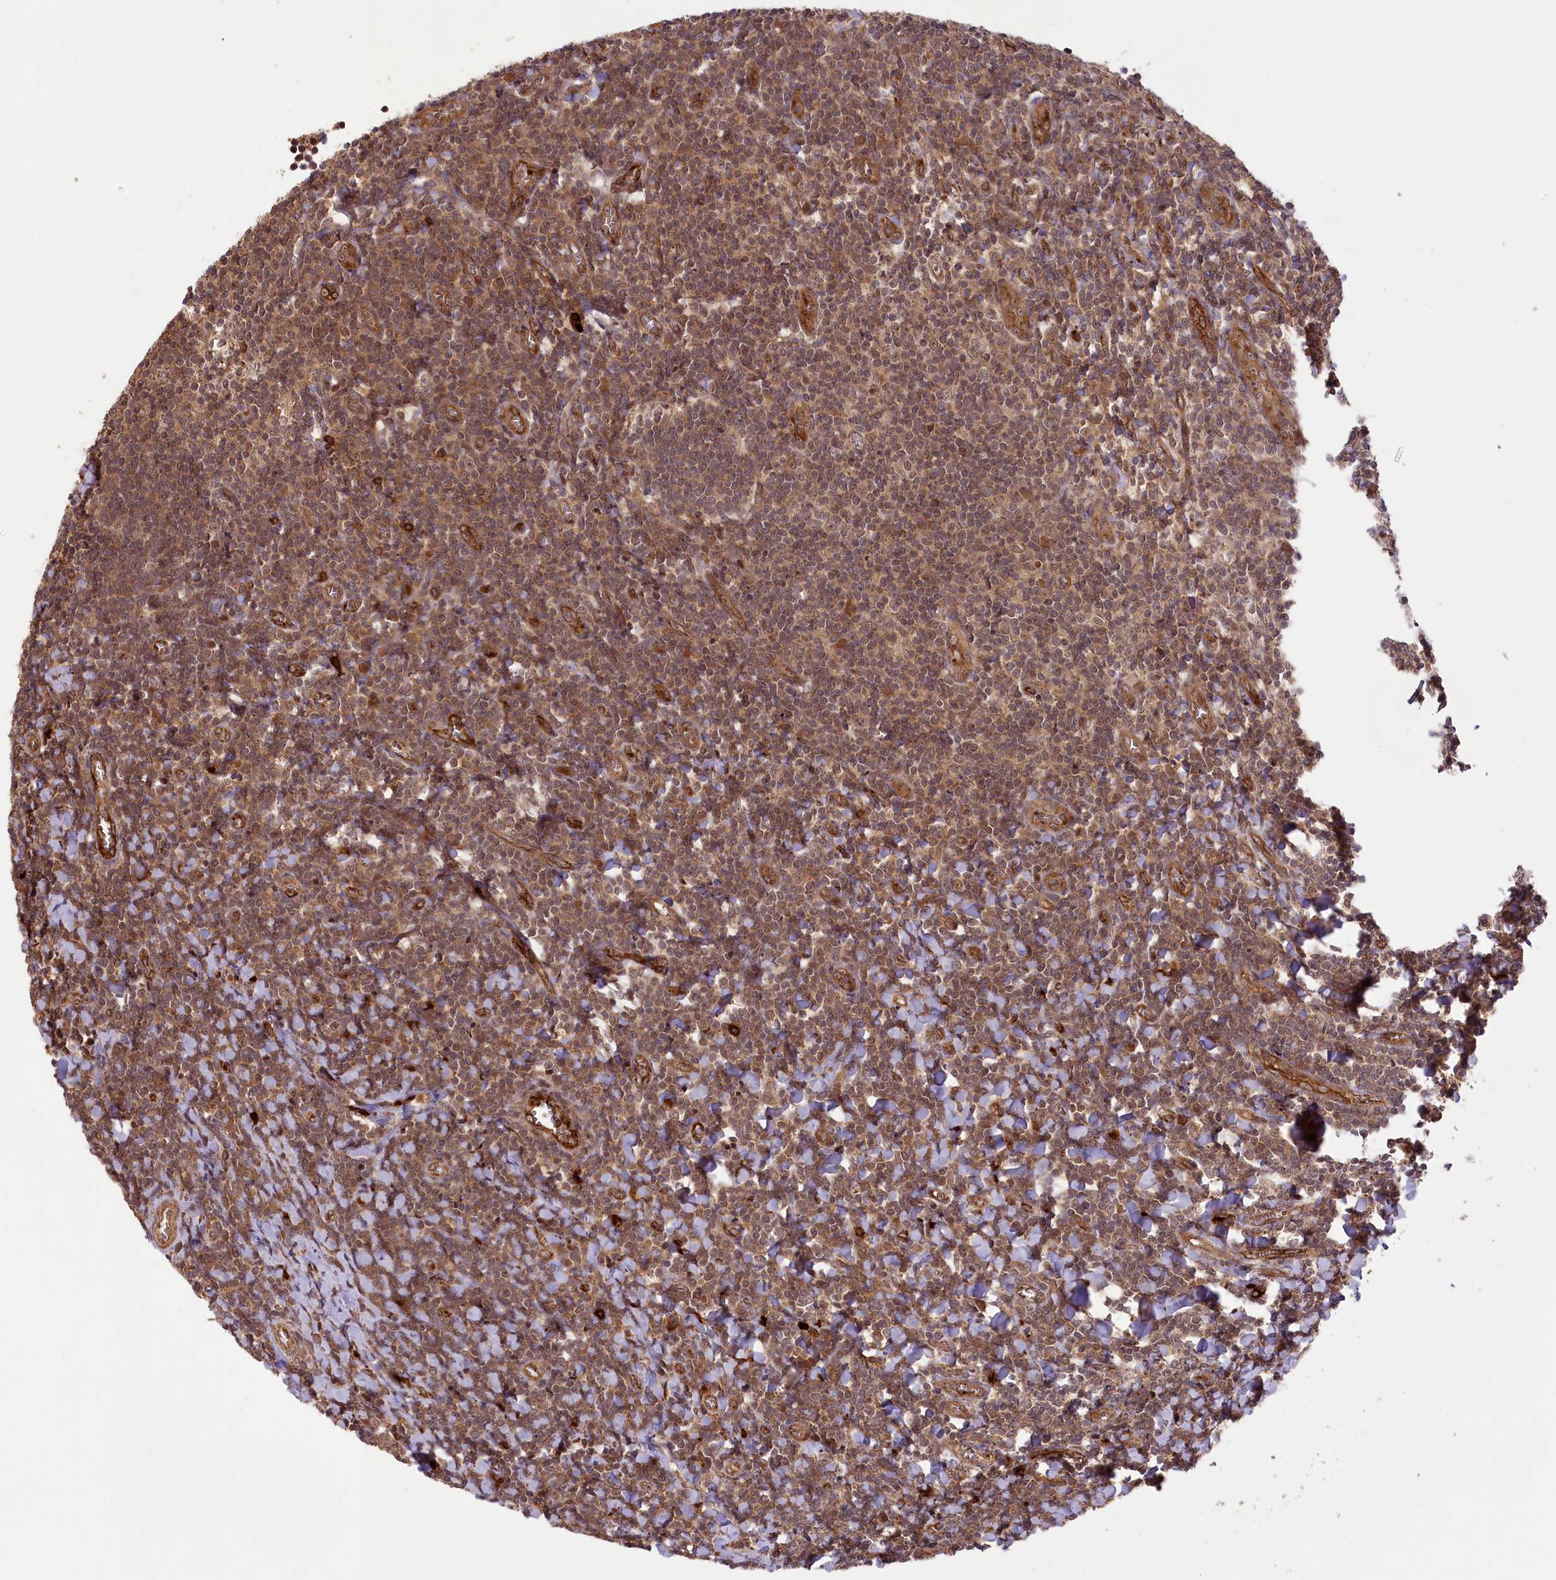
{"staining": {"intensity": "moderate", "quantity": "25%-75%", "location": "cytoplasmic/membranous"}, "tissue": "tonsil", "cell_type": "Germinal center cells", "image_type": "normal", "snomed": [{"axis": "morphology", "description": "Normal tissue, NOS"}, {"axis": "topography", "description": "Tonsil"}], "caption": "The photomicrograph exhibits immunohistochemical staining of unremarkable tonsil. There is moderate cytoplasmic/membranous expression is present in approximately 25%-75% of germinal center cells.", "gene": "CARD19", "patient": {"sex": "male", "age": 27}}